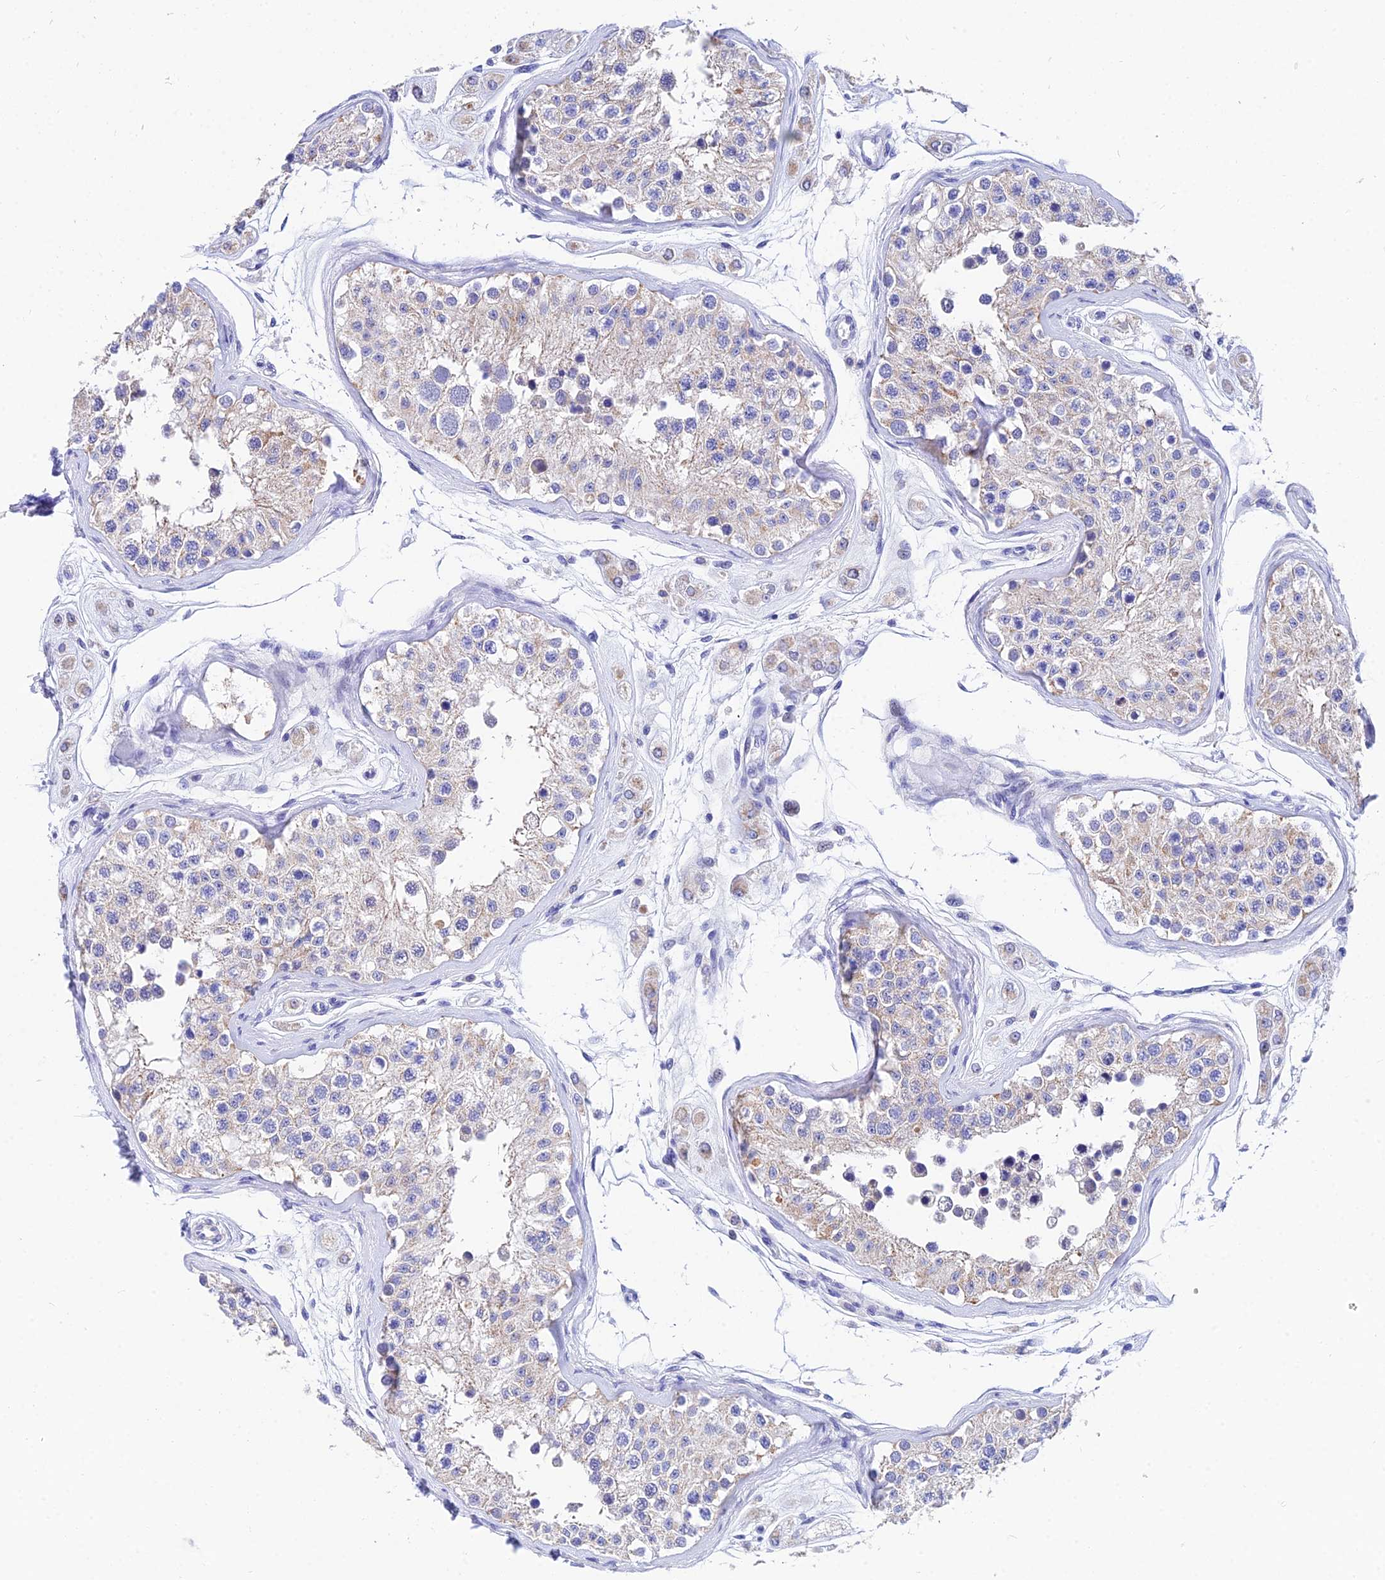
{"staining": {"intensity": "weak", "quantity": "25%-75%", "location": "cytoplasmic/membranous"}, "tissue": "testis", "cell_type": "Cells in seminiferous ducts", "image_type": "normal", "snomed": [{"axis": "morphology", "description": "Normal tissue, NOS"}, {"axis": "morphology", "description": "Adenocarcinoma, metastatic, NOS"}, {"axis": "topography", "description": "Testis"}], "caption": "Unremarkable testis displays weak cytoplasmic/membranous expression in about 25%-75% of cells in seminiferous ducts Nuclei are stained in blue..", "gene": "CEP41", "patient": {"sex": "male", "age": 26}}